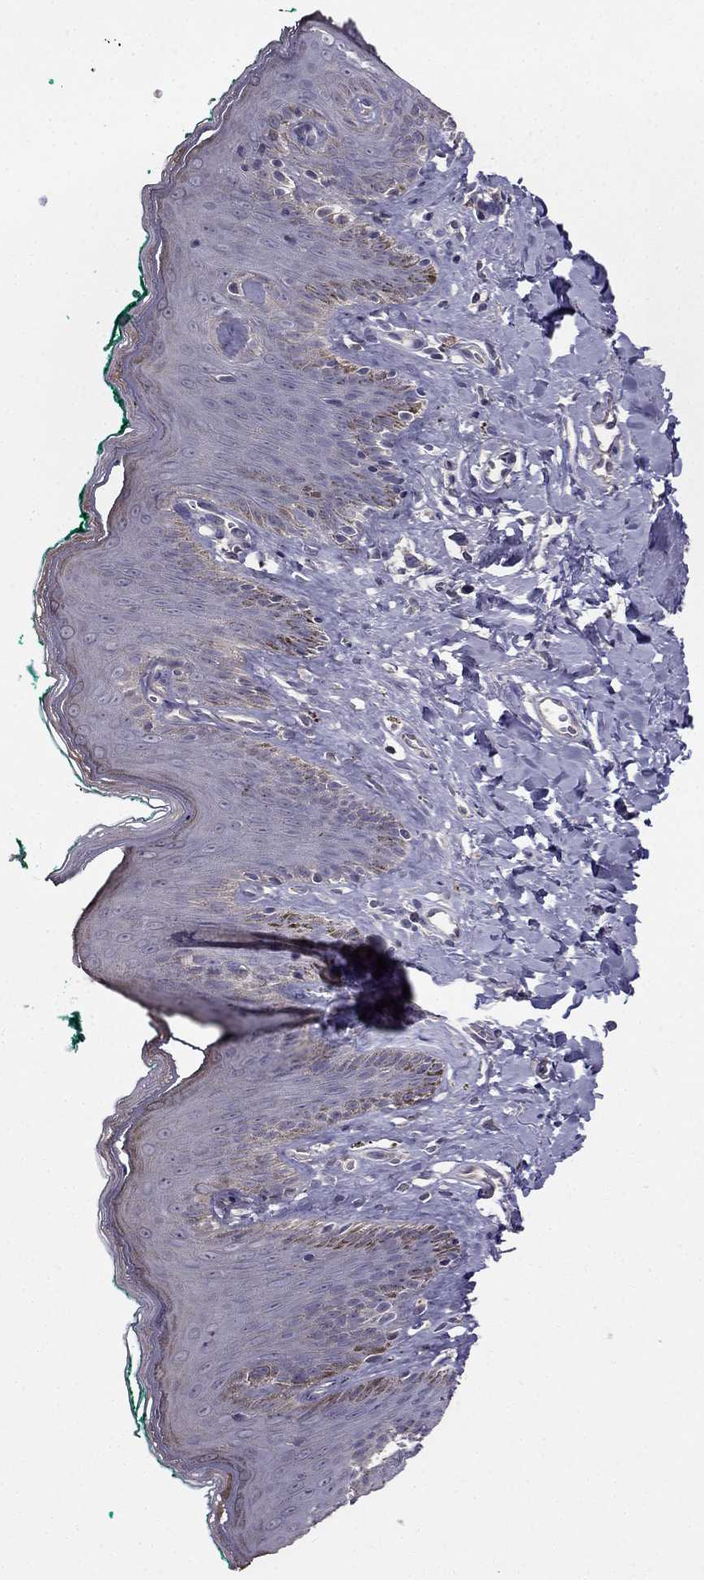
{"staining": {"intensity": "negative", "quantity": "none", "location": "none"}, "tissue": "skin", "cell_type": "Epidermal cells", "image_type": "normal", "snomed": [{"axis": "morphology", "description": "Normal tissue, NOS"}, {"axis": "topography", "description": "Vulva"}], "caption": "Immunohistochemistry (IHC) of benign skin reveals no positivity in epidermal cells. The staining is performed using DAB brown chromogen with nuclei counter-stained in using hematoxylin.", "gene": "HSFX1", "patient": {"sex": "female", "age": 66}}